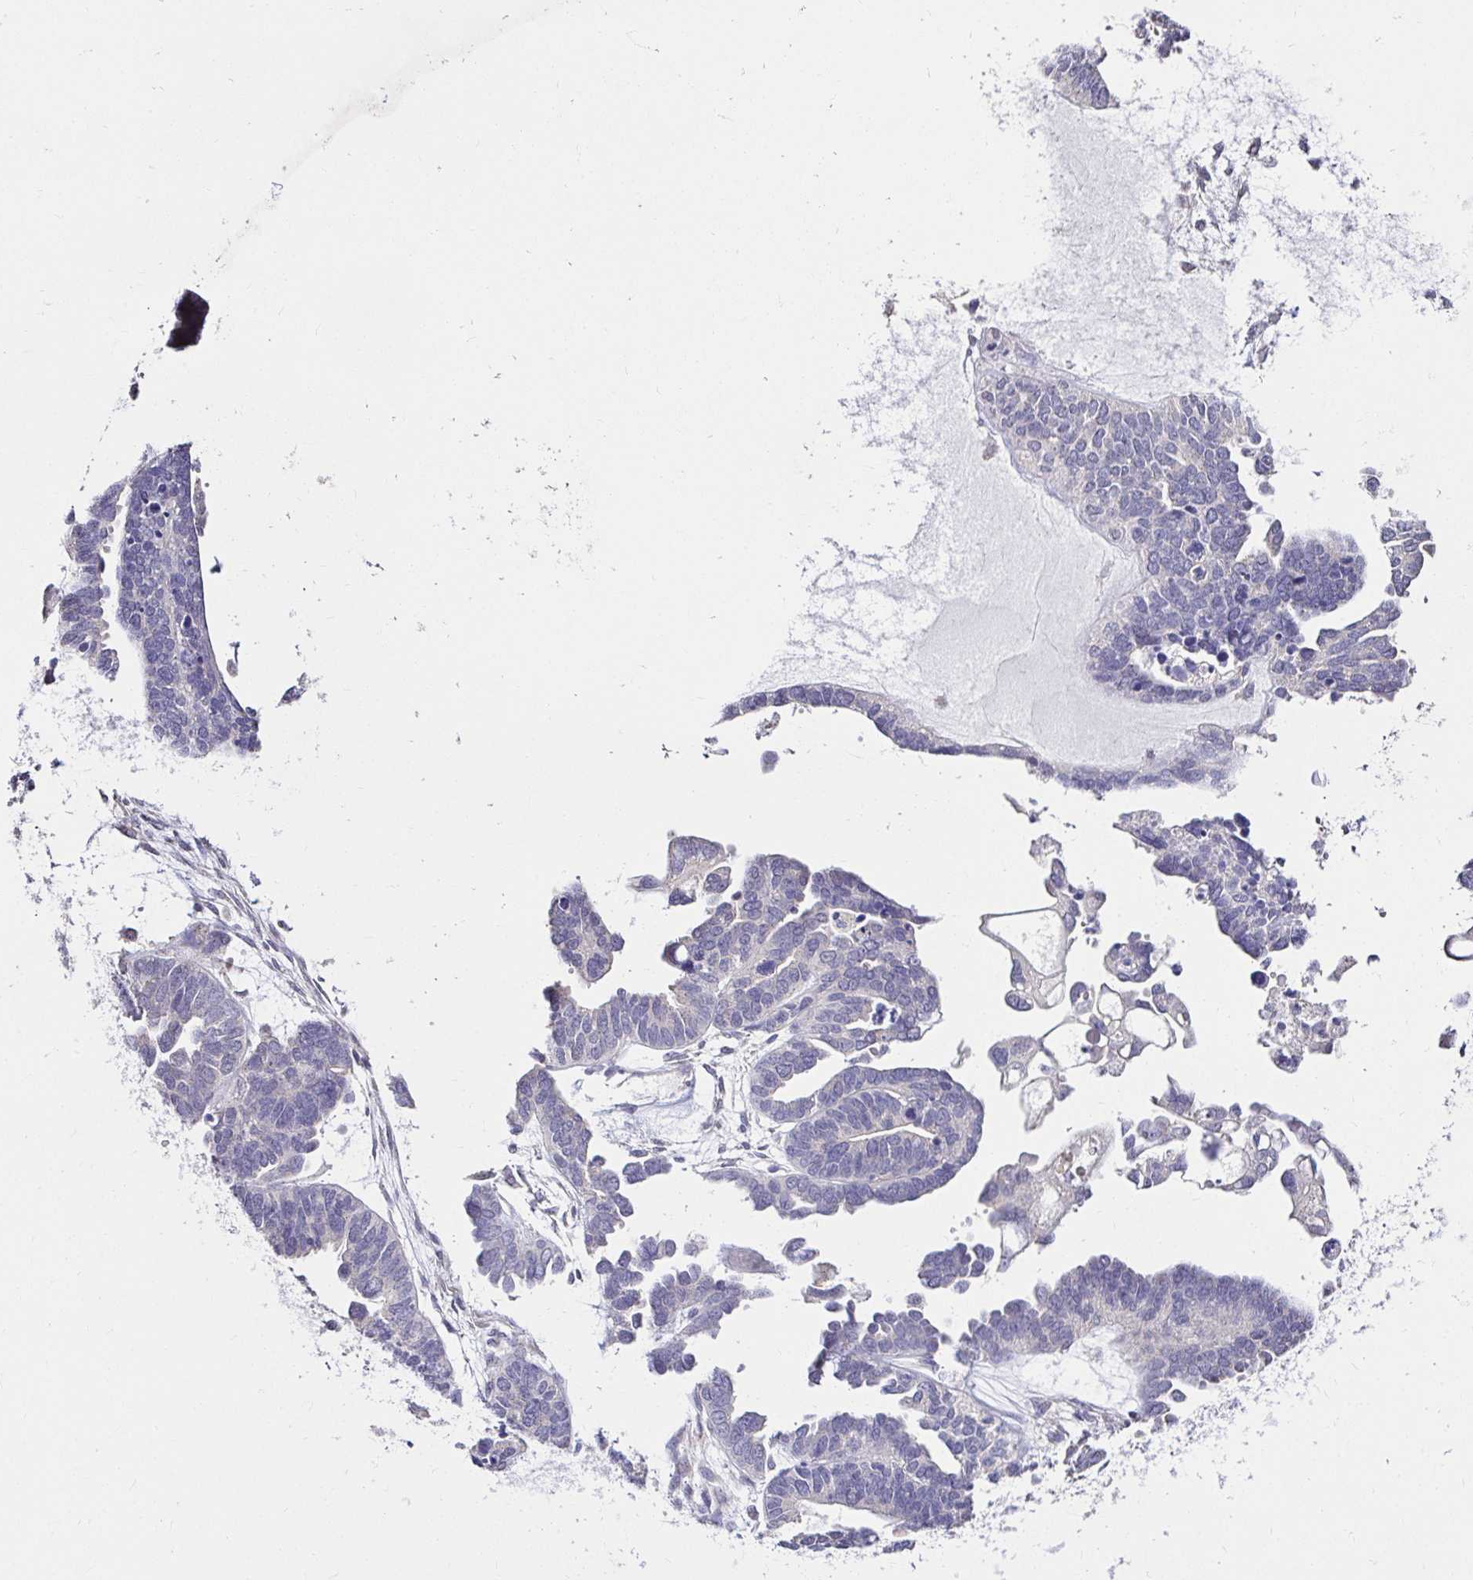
{"staining": {"intensity": "negative", "quantity": "none", "location": "none"}, "tissue": "ovarian cancer", "cell_type": "Tumor cells", "image_type": "cancer", "snomed": [{"axis": "morphology", "description": "Cystadenocarcinoma, serous, NOS"}, {"axis": "topography", "description": "Ovary"}], "caption": "Human ovarian cancer stained for a protein using immunohistochemistry (IHC) demonstrates no expression in tumor cells.", "gene": "KIAA1210", "patient": {"sex": "female", "age": 51}}